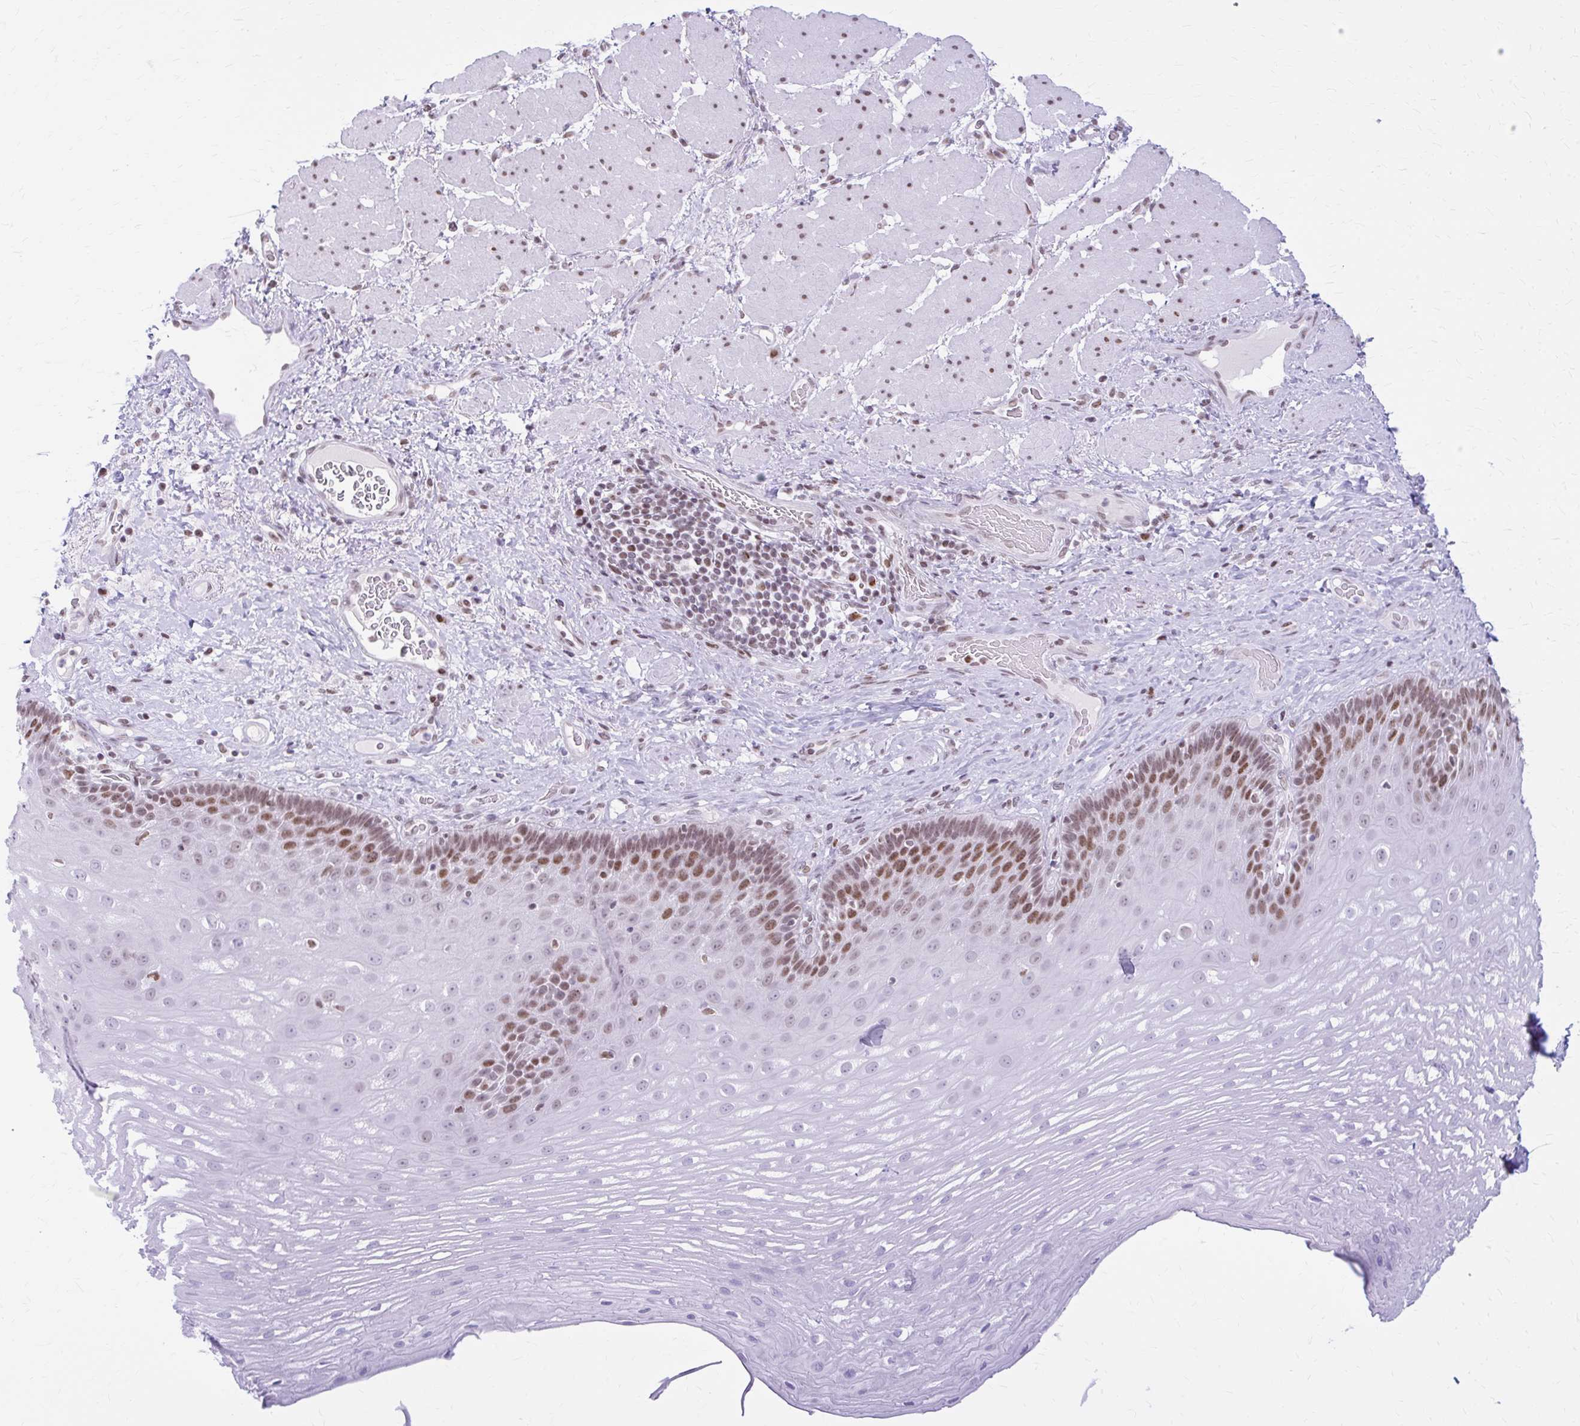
{"staining": {"intensity": "moderate", "quantity": "25%-75%", "location": "nuclear"}, "tissue": "esophagus", "cell_type": "Squamous epithelial cells", "image_type": "normal", "snomed": [{"axis": "morphology", "description": "Normal tissue, NOS"}, {"axis": "topography", "description": "Esophagus"}], "caption": "IHC micrograph of benign esophagus stained for a protein (brown), which demonstrates medium levels of moderate nuclear staining in approximately 25%-75% of squamous epithelial cells.", "gene": "PABIR1", "patient": {"sex": "male", "age": 62}}